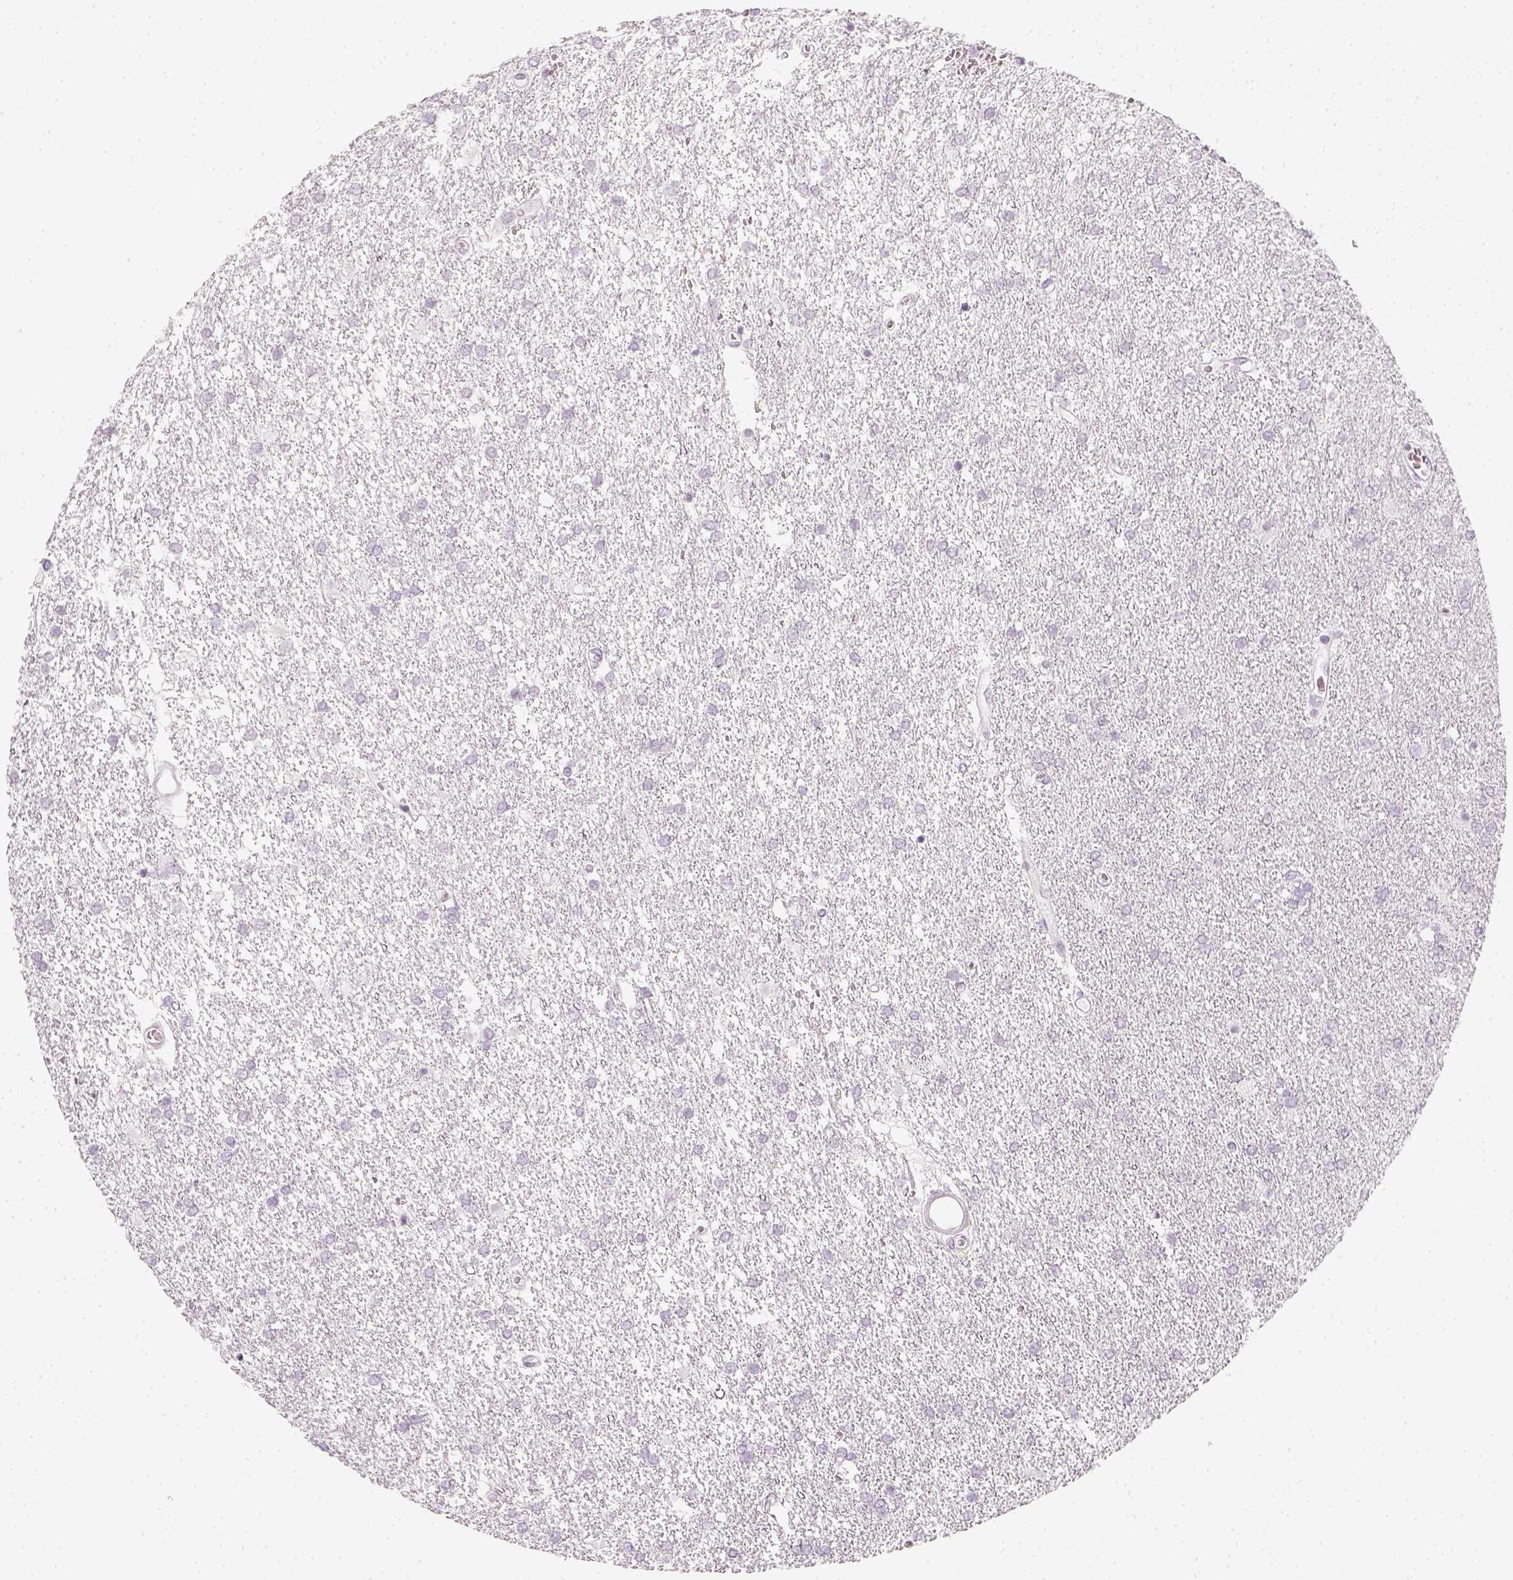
{"staining": {"intensity": "negative", "quantity": "none", "location": "none"}, "tissue": "glioma", "cell_type": "Tumor cells", "image_type": "cancer", "snomed": [{"axis": "morphology", "description": "Glioma, malignant, High grade"}, {"axis": "topography", "description": "Brain"}], "caption": "Human malignant glioma (high-grade) stained for a protein using immunohistochemistry displays no expression in tumor cells.", "gene": "KRT25", "patient": {"sex": "female", "age": 61}}